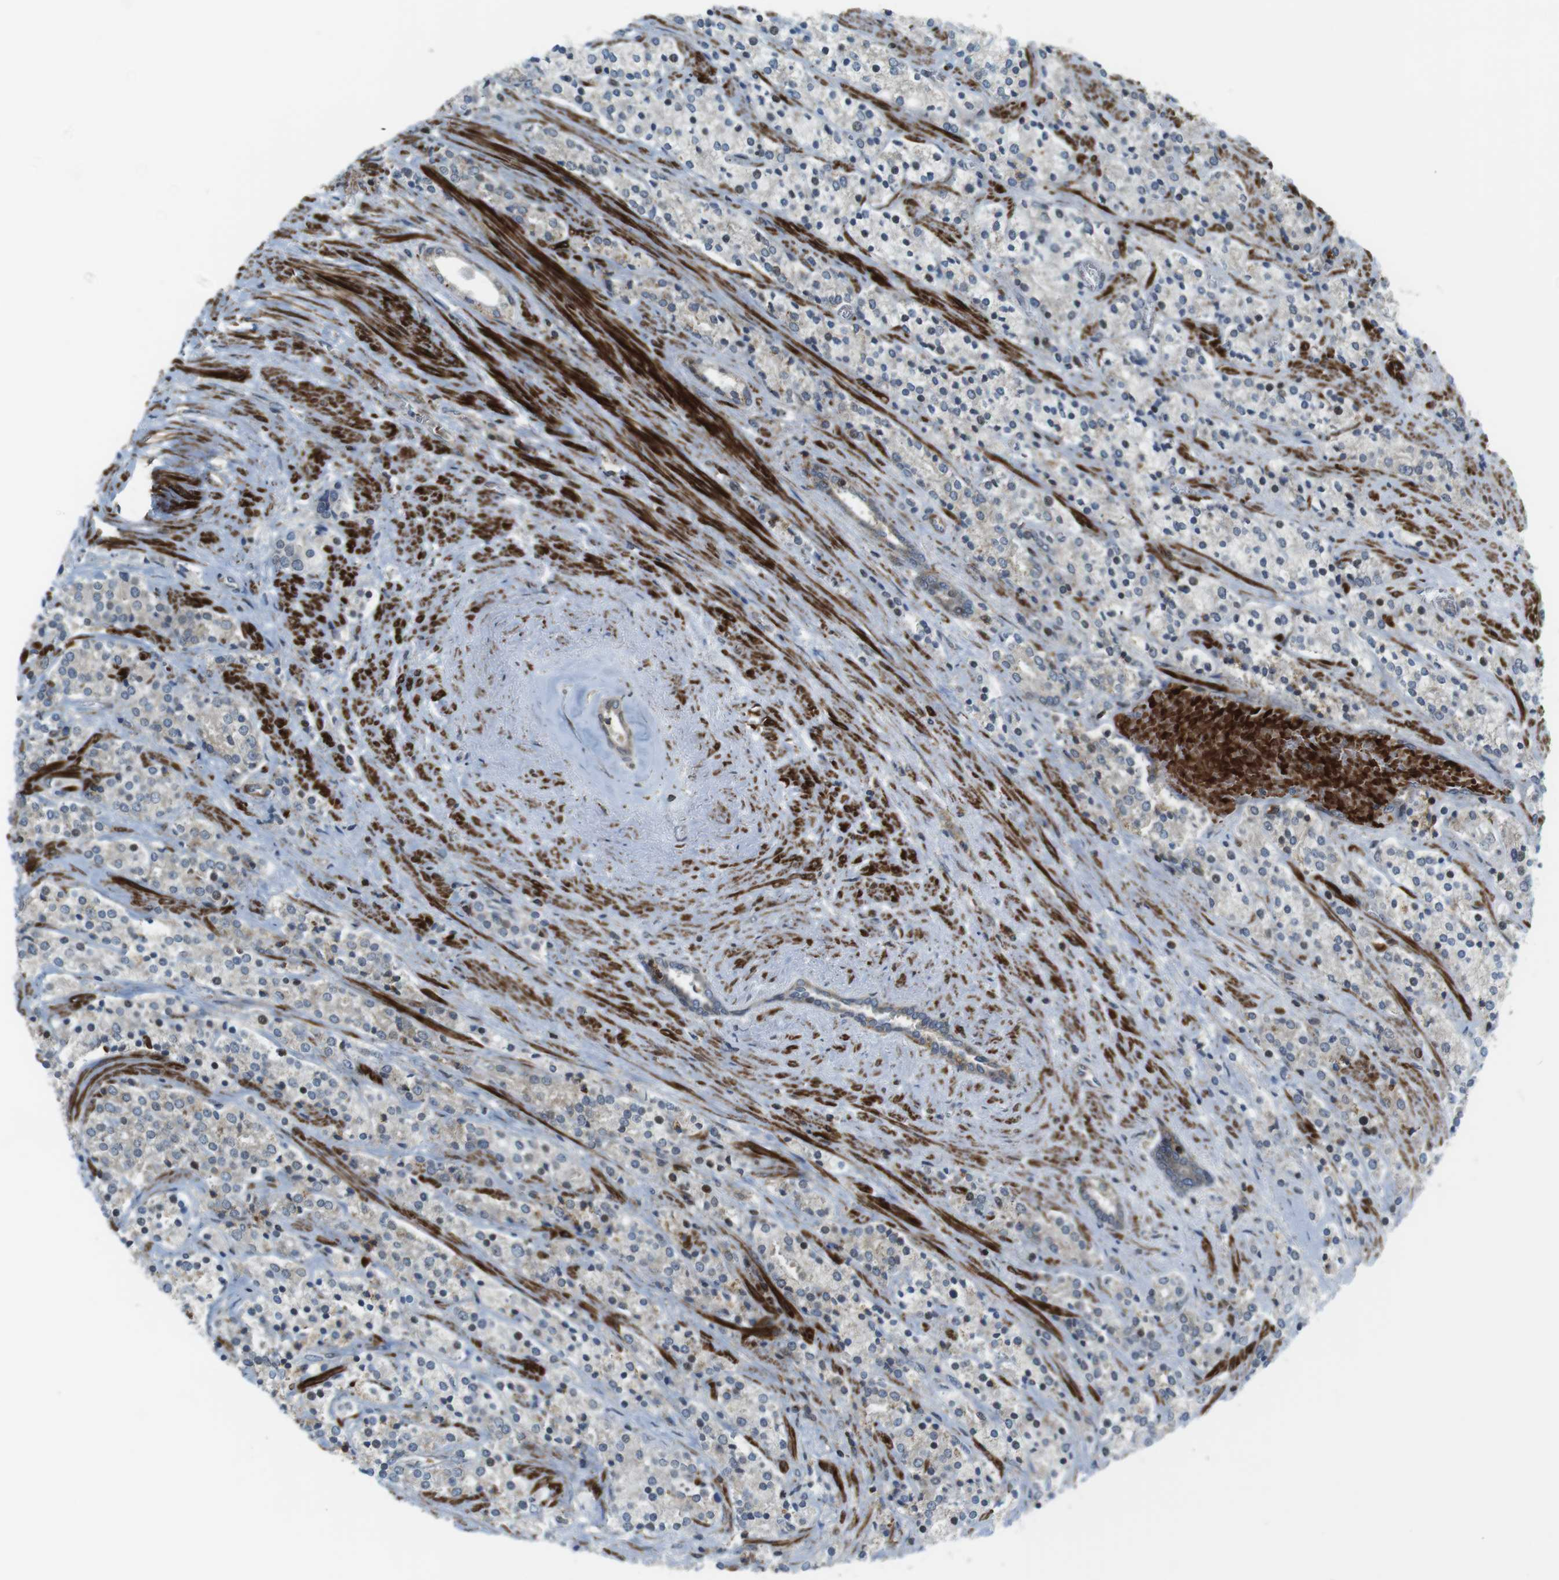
{"staining": {"intensity": "negative", "quantity": "none", "location": "none"}, "tissue": "prostate cancer", "cell_type": "Tumor cells", "image_type": "cancer", "snomed": [{"axis": "morphology", "description": "Adenocarcinoma, High grade"}, {"axis": "topography", "description": "Prostate"}], "caption": "A high-resolution image shows IHC staining of high-grade adenocarcinoma (prostate), which shows no significant expression in tumor cells.", "gene": "CUL7", "patient": {"sex": "male", "age": 71}}